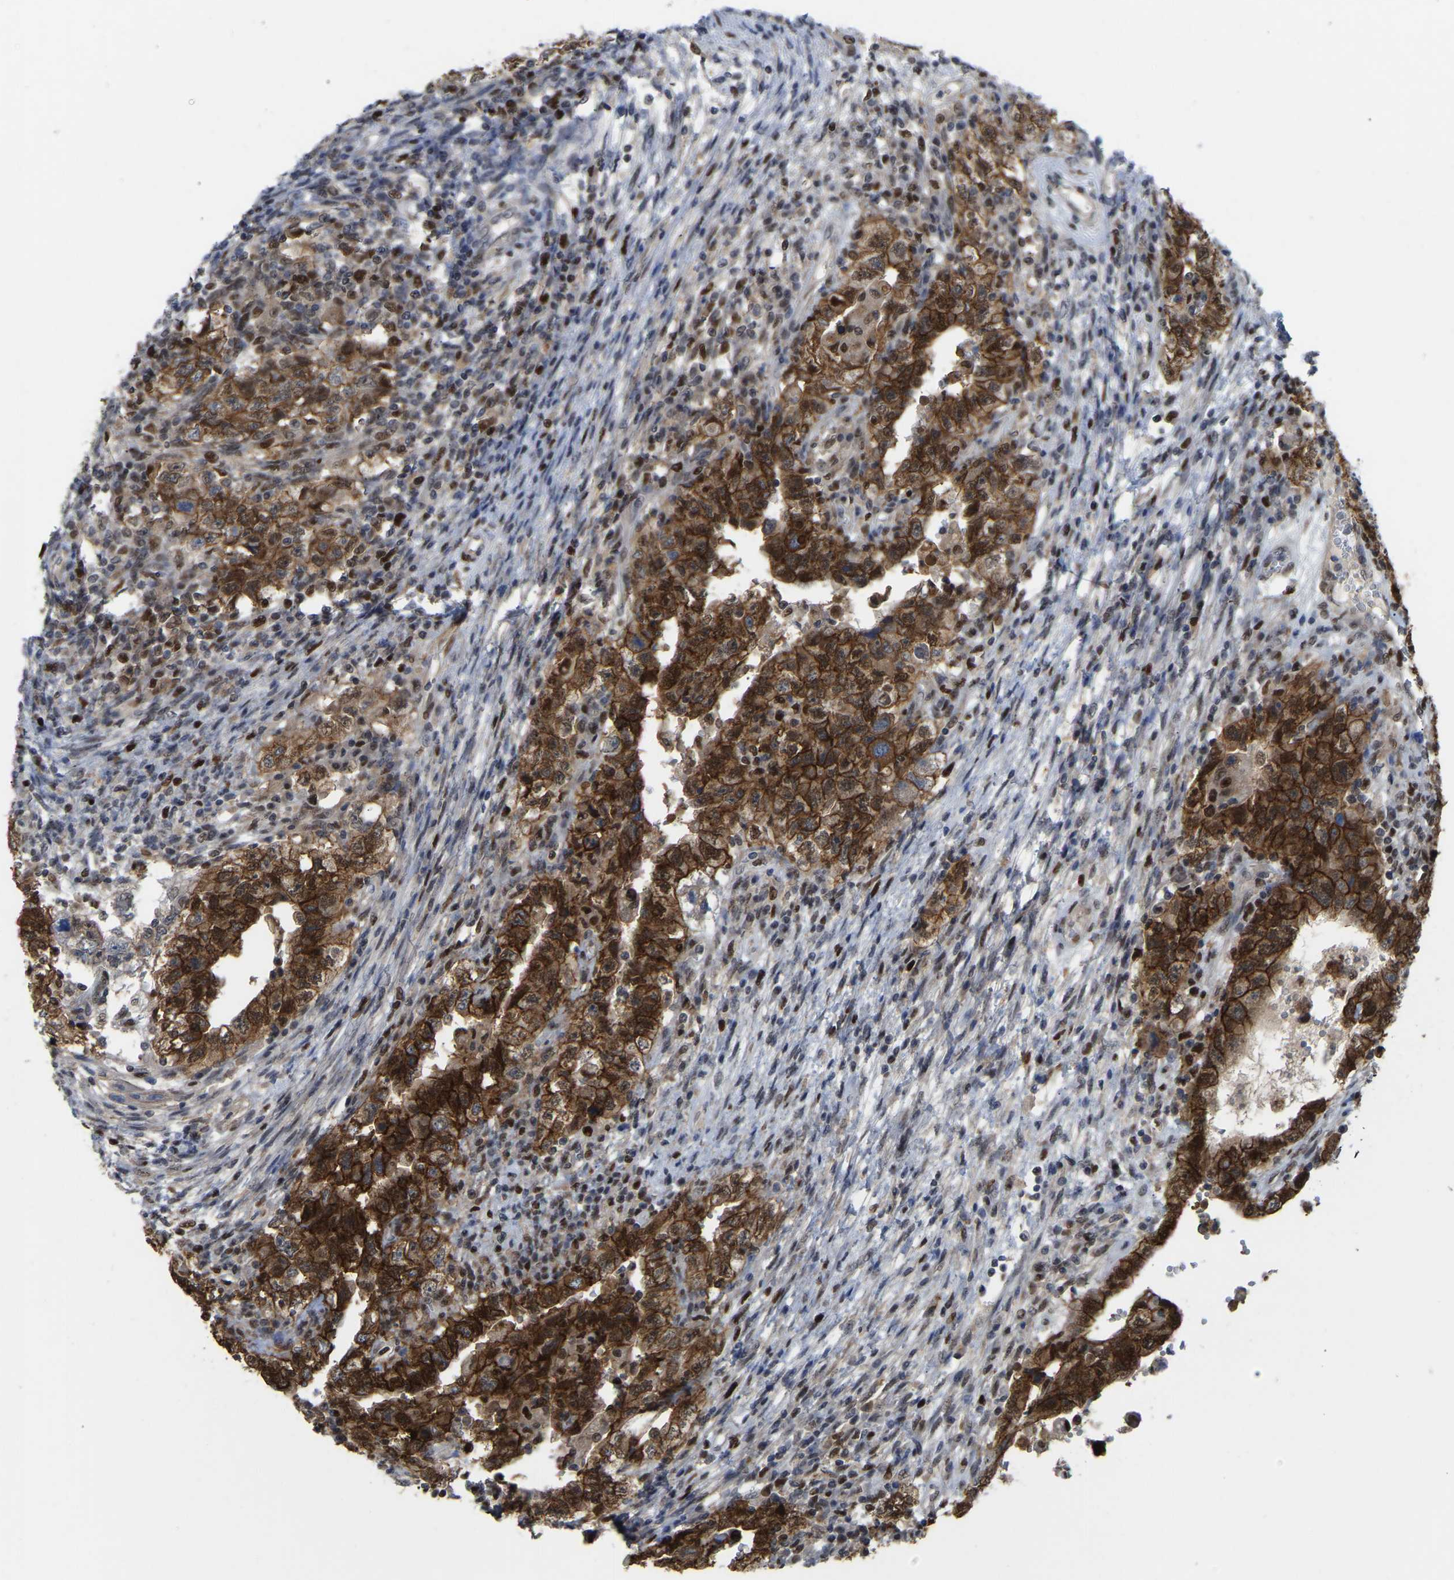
{"staining": {"intensity": "strong", "quantity": ">75%", "location": "cytoplasmic/membranous"}, "tissue": "testis cancer", "cell_type": "Tumor cells", "image_type": "cancer", "snomed": [{"axis": "morphology", "description": "Carcinoma, Embryonal, NOS"}, {"axis": "topography", "description": "Testis"}], "caption": "Testis cancer (embryonal carcinoma) stained with a protein marker shows strong staining in tumor cells.", "gene": "KLRG2", "patient": {"sex": "male", "age": 26}}